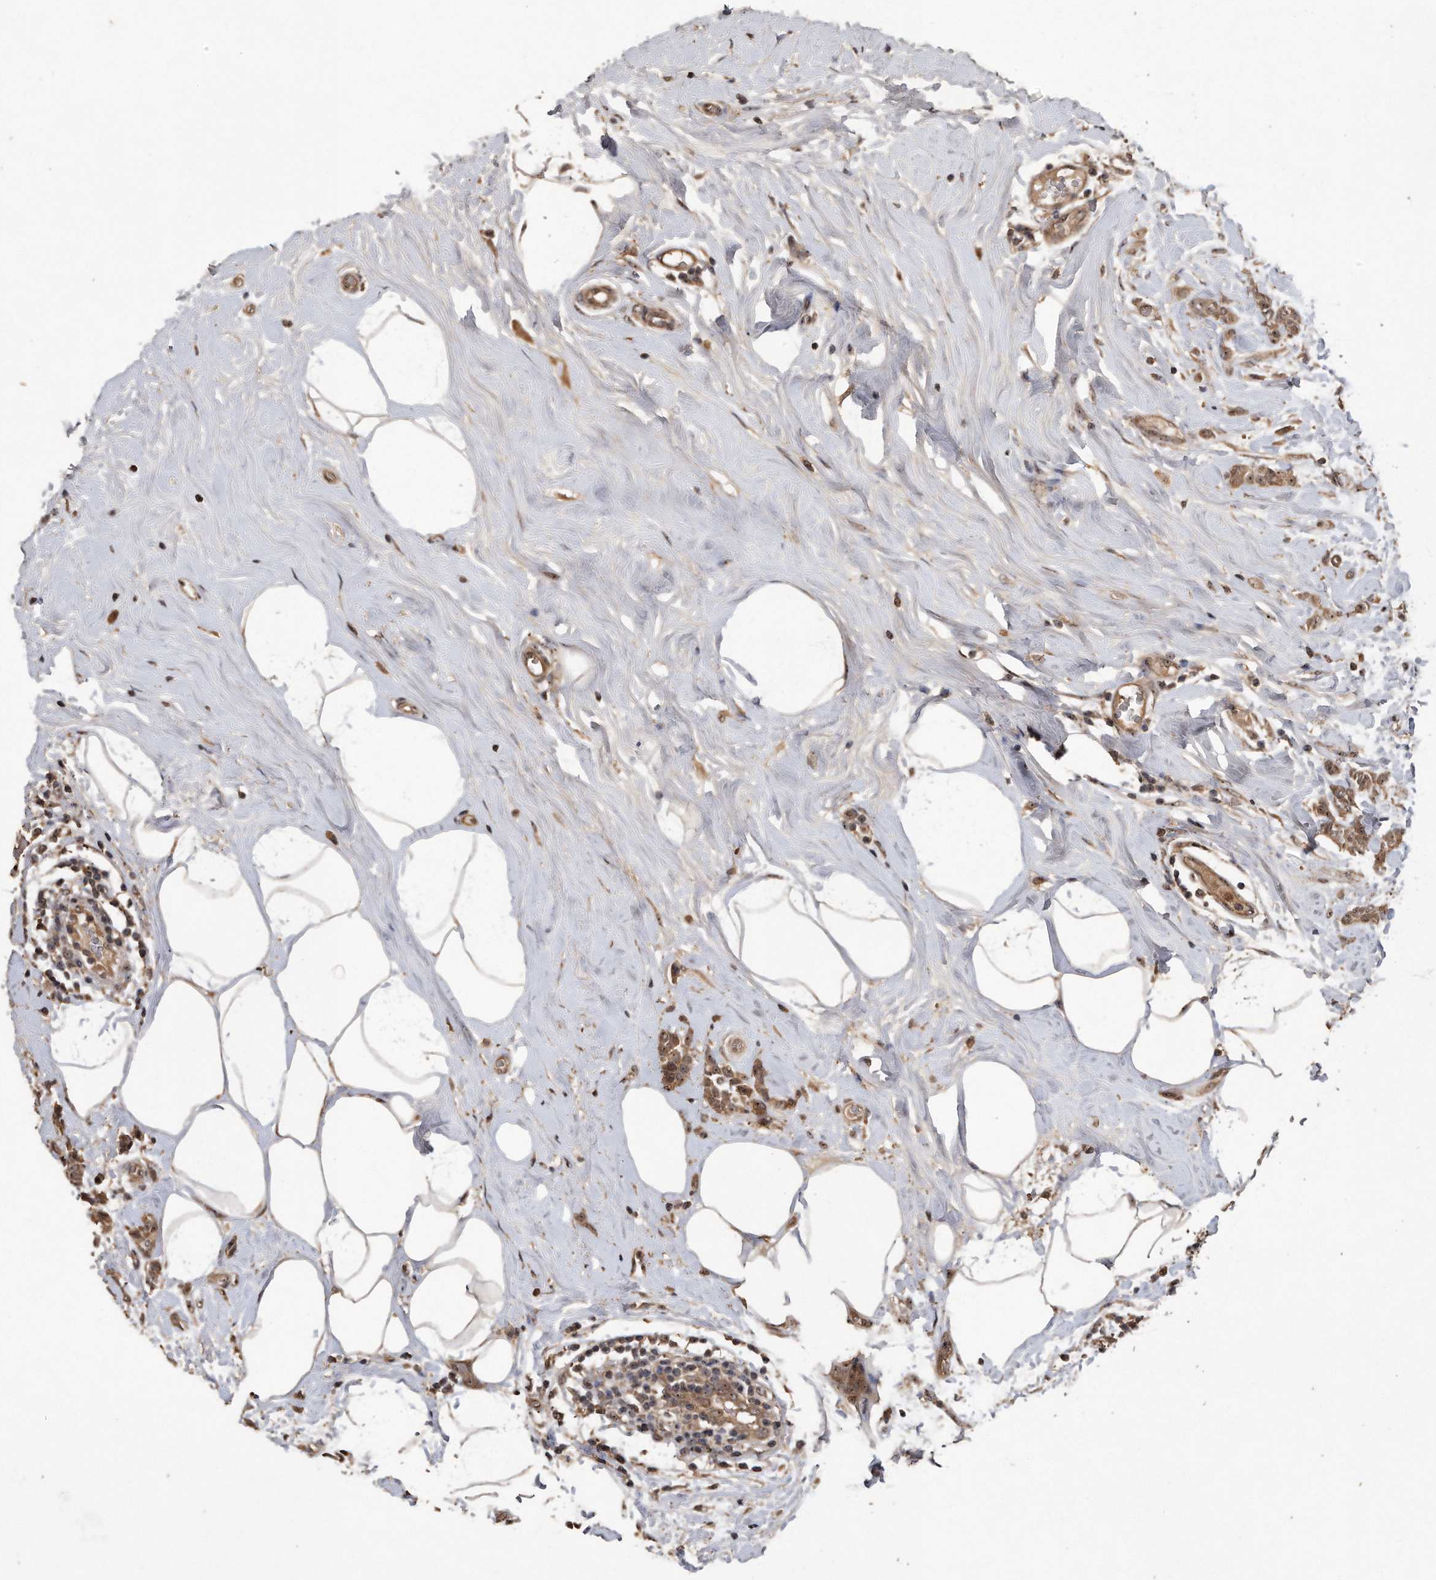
{"staining": {"intensity": "moderate", "quantity": ">75%", "location": "cytoplasmic/membranous,nuclear"}, "tissue": "breast cancer", "cell_type": "Tumor cells", "image_type": "cancer", "snomed": [{"axis": "morphology", "description": "Lobular carcinoma, in situ"}, {"axis": "morphology", "description": "Lobular carcinoma"}, {"axis": "topography", "description": "Breast"}], "caption": "A photomicrograph showing moderate cytoplasmic/membranous and nuclear positivity in about >75% of tumor cells in breast cancer (lobular carcinoma in situ), as visualized by brown immunohistochemical staining.", "gene": "PELO", "patient": {"sex": "female", "age": 41}}